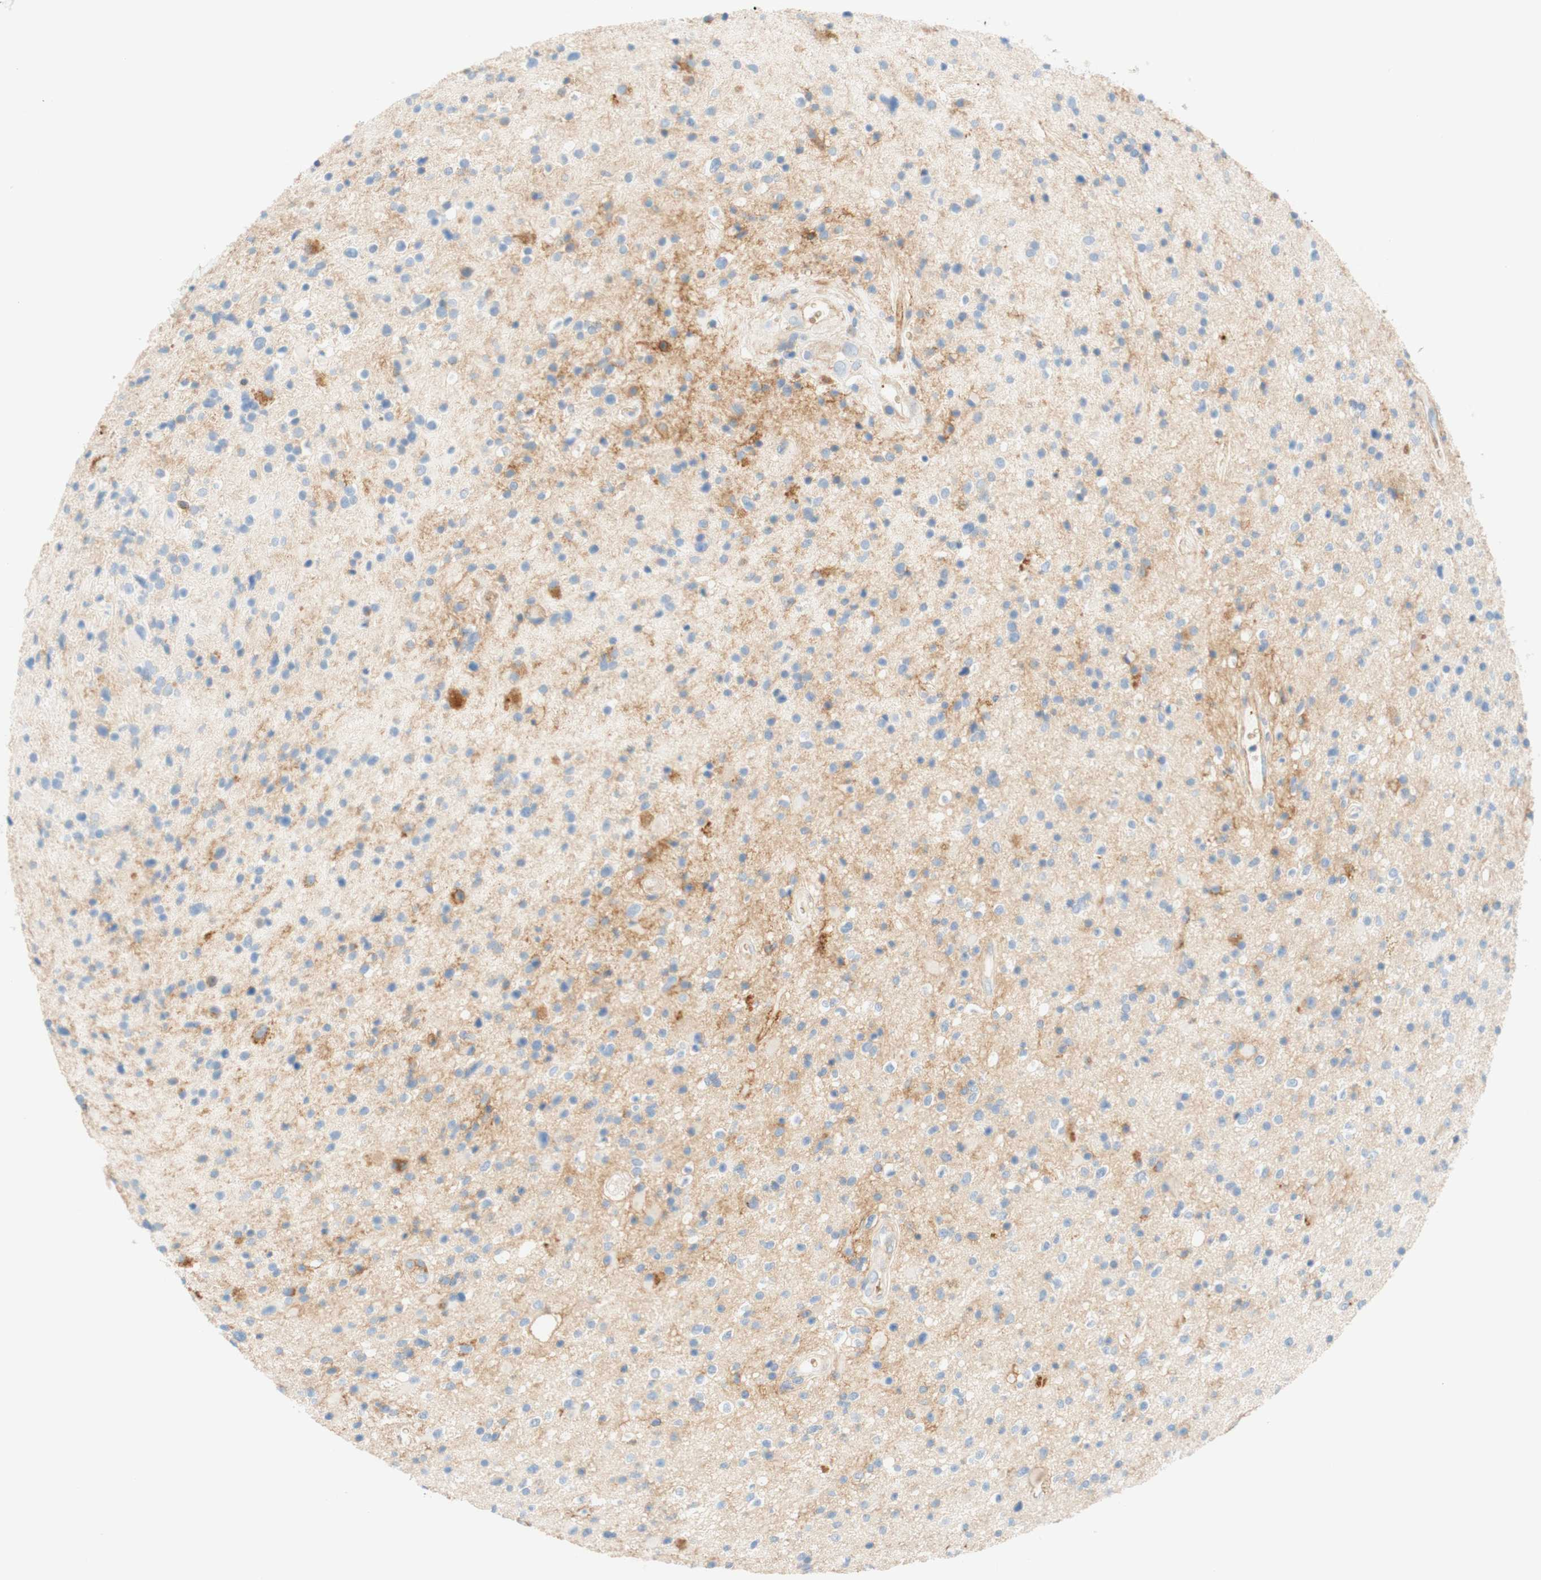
{"staining": {"intensity": "weak", "quantity": "<25%", "location": "cytoplasmic/membranous"}, "tissue": "glioma", "cell_type": "Tumor cells", "image_type": "cancer", "snomed": [{"axis": "morphology", "description": "Glioma, malignant, High grade"}, {"axis": "topography", "description": "Brain"}], "caption": "IHC photomicrograph of neoplastic tissue: high-grade glioma (malignant) stained with DAB (3,3'-diaminobenzidine) demonstrates no significant protein staining in tumor cells.", "gene": "STOM", "patient": {"sex": "male", "age": 33}}